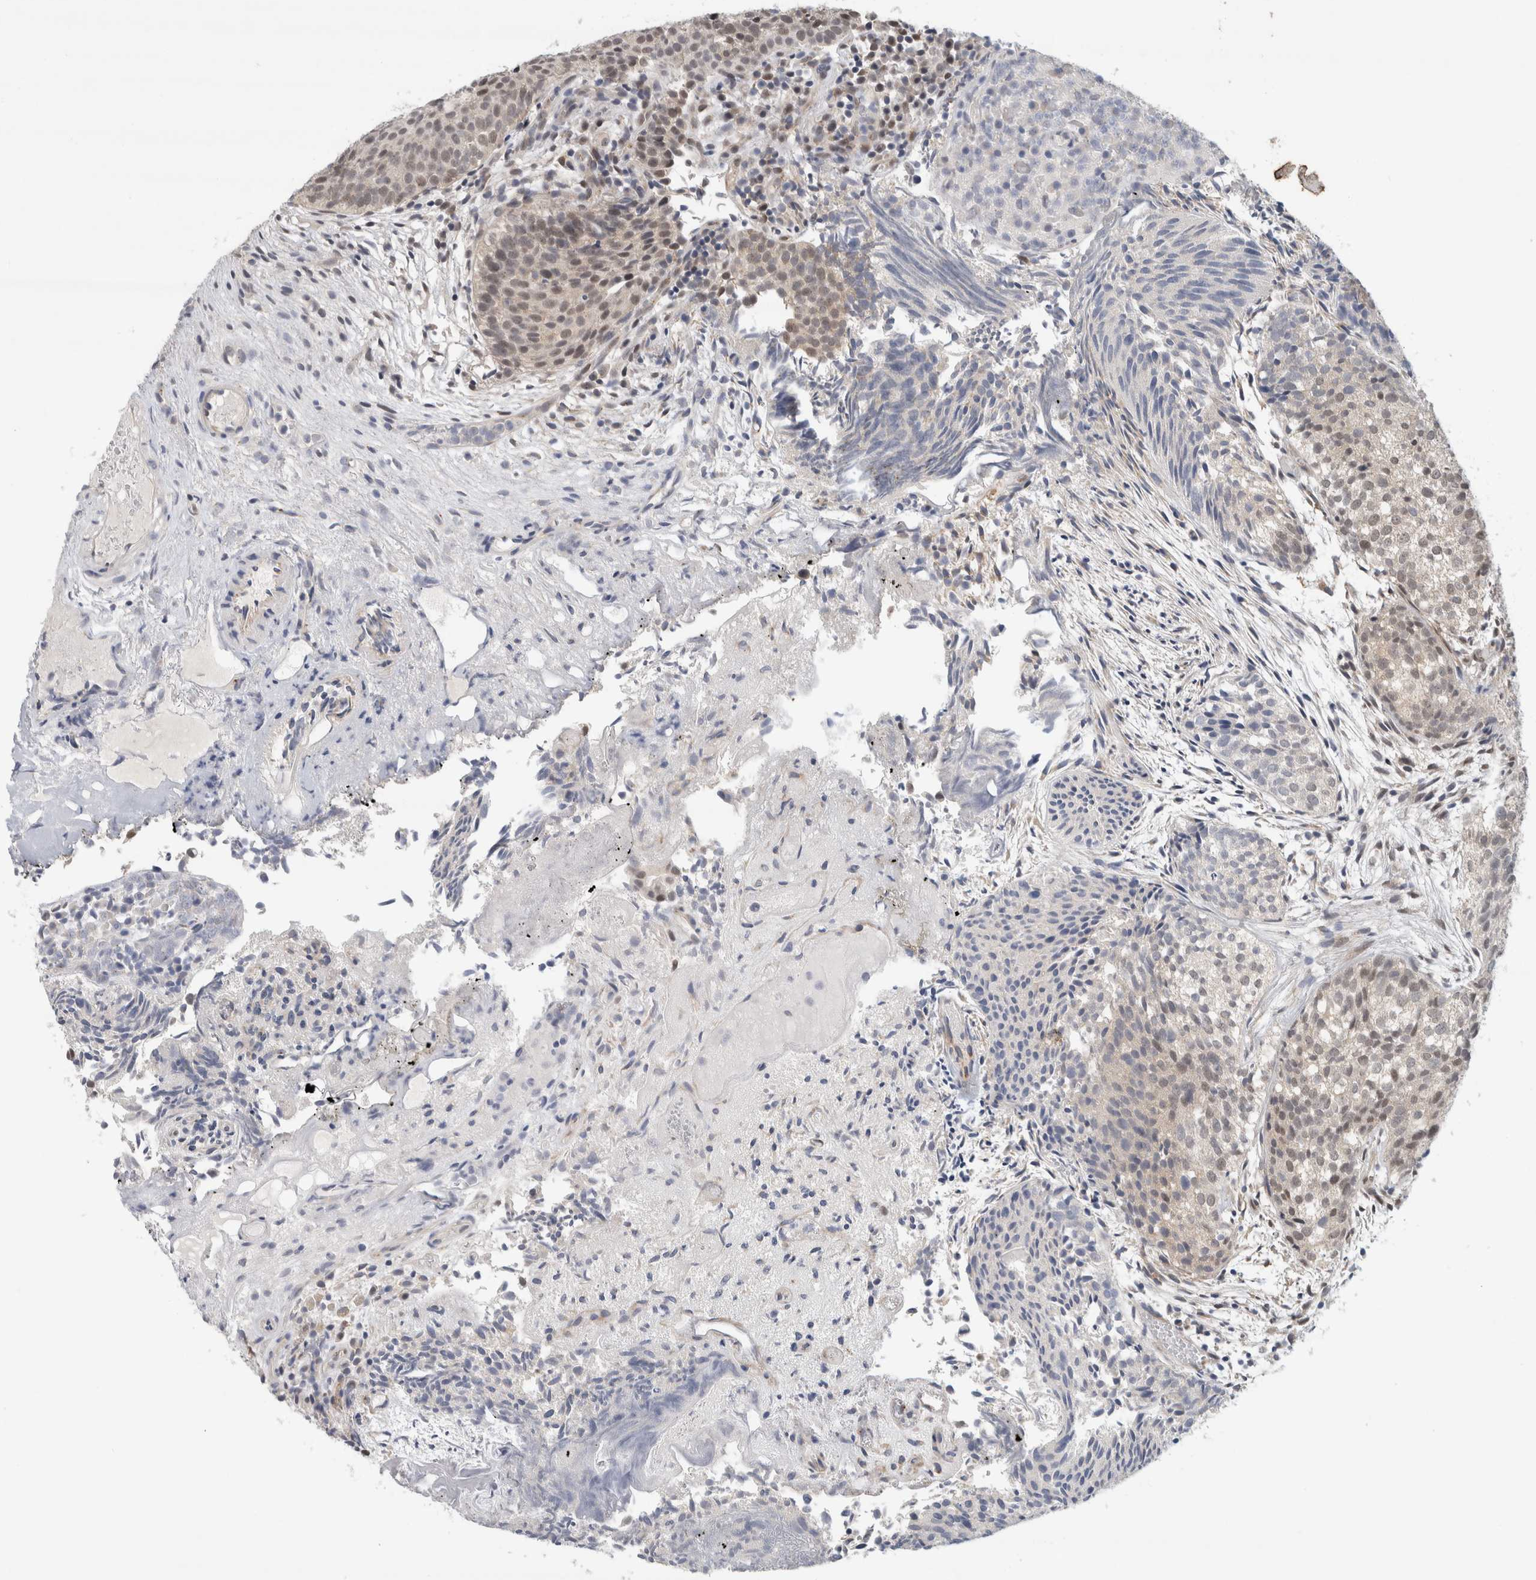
{"staining": {"intensity": "weak", "quantity": ">75%", "location": "nuclear"}, "tissue": "urothelial cancer", "cell_type": "Tumor cells", "image_type": "cancer", "snomed": [{"axis": "morphology", "description": "Urothelial carcinoma, Low grade"}, {"axis": "topography", "description": "Urinary bladder"}], "caption": "Immunohistochemical staining of human urothelial cancer demonstrates low levels of weak nuclear protein positivity in approximately >75% of tumor cells. (IHC, brightfield microscopy, high magnification).", "gene": "EIF4G3", "patient": {"sex": "male", "age": 86}}